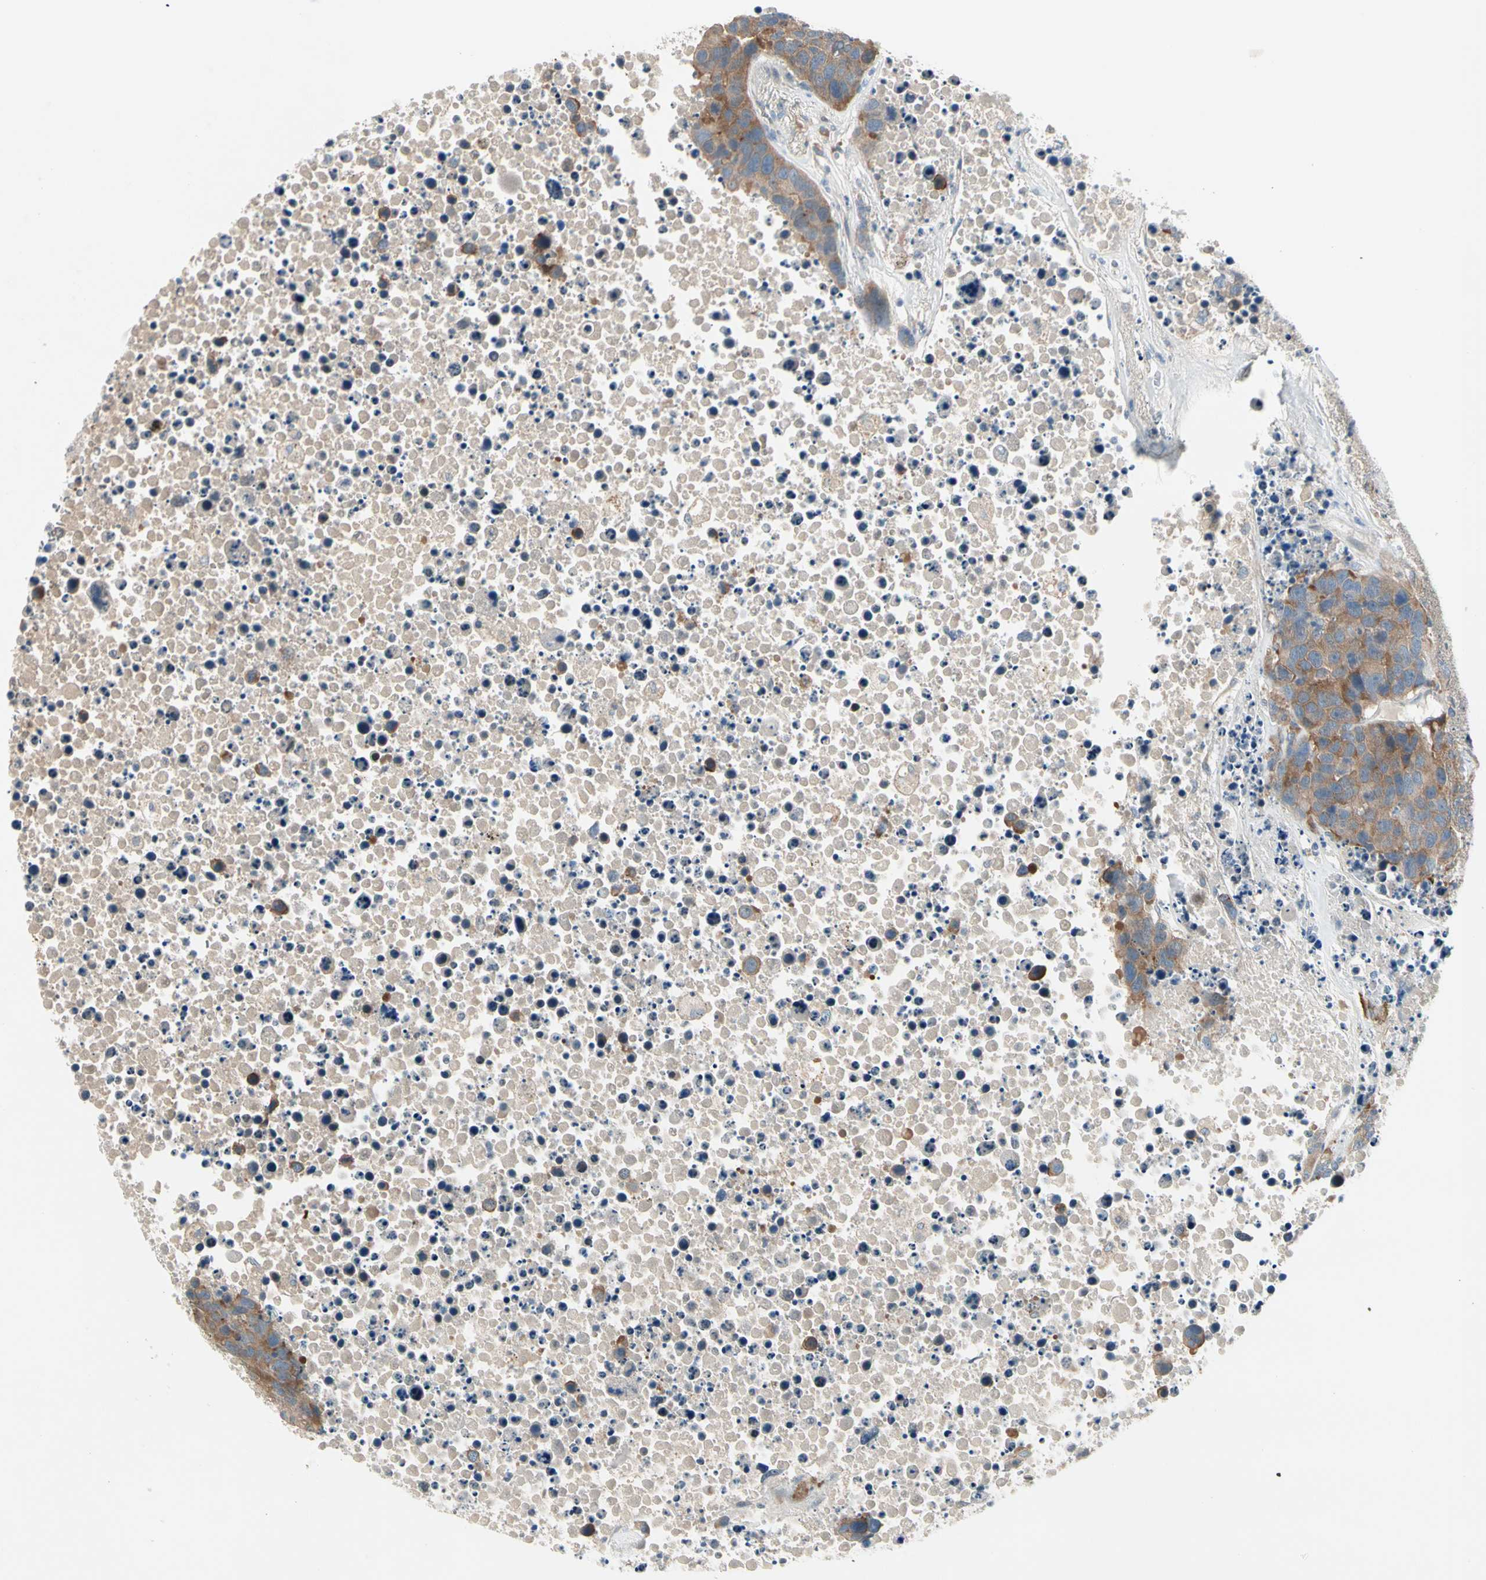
{"staining": {"intensity": "moderate", "quantity": ">75%", "location": "cytoplasmic/membranous"}, "tissue": "carcinoid", "cell_type": "Tumor cells", "image_type": "cancer", "snomed": [{"axis": "morphology", "description": "Carcinoid, malignant, NOS"}, {"axis": "topography", "description": "Lung"}], "caption": "Immunohistochemistry (IHC) histopathology image of neoplastic tissue: carcinoid stained using immunohistochemistry shows medium levels of moderate protein expression localized specifically in the cytoplasmic/membranous of tumor cells, appearing as a cytoplasmic/membranous brown color.", "gene": "IL1R1", "patient": {"sex": "male", "age": 60}}